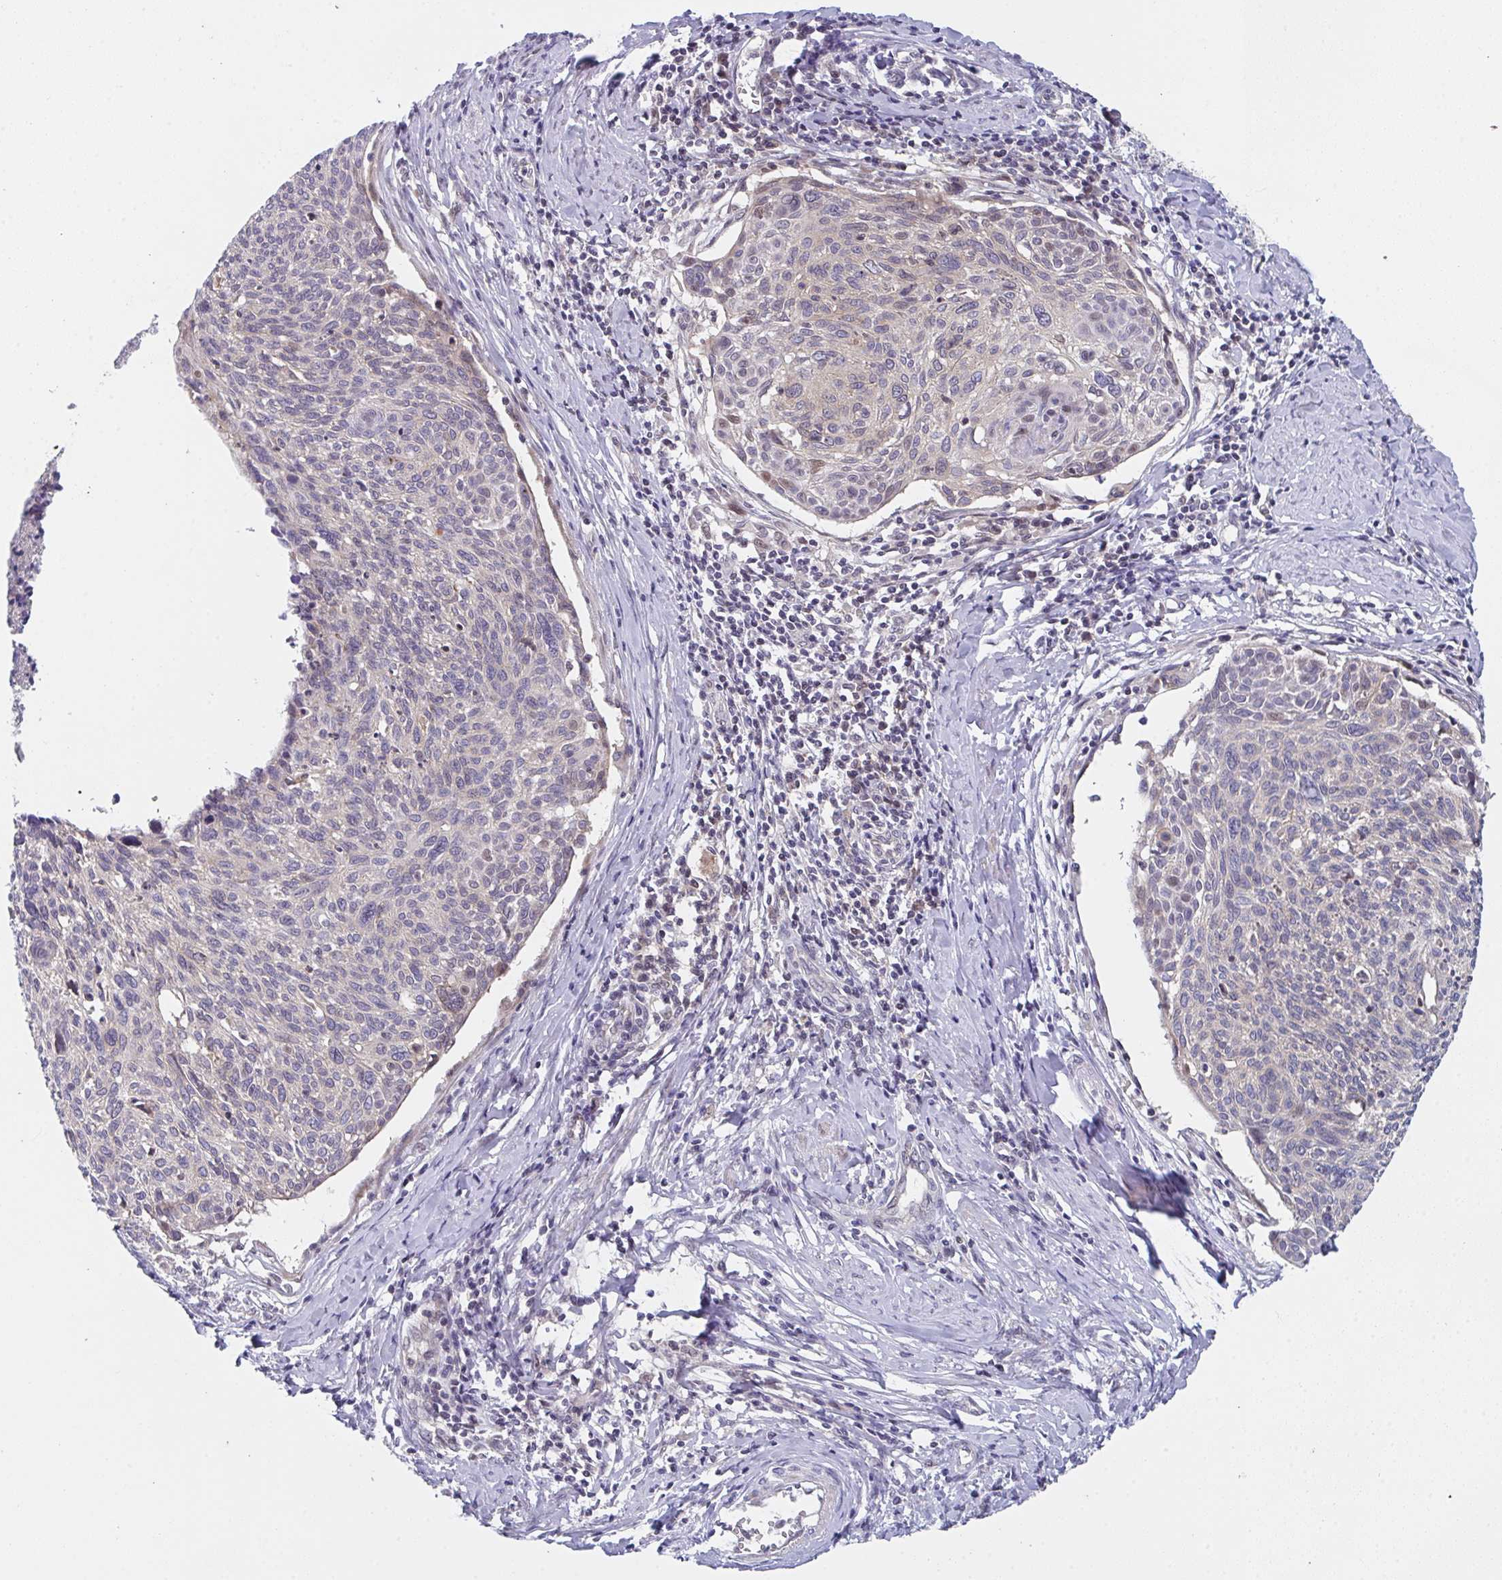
{"staining": {"intensity": "weak", "quantity": "<25%", "location": "nuclear"}, "tissue": "cervical cancer", "cell_type": "Tumor cells", "image_type": "cancer", "snomed": [{"axis": "morphology", "description": "Squamous cell carcinoma, NOS"}, {"axis": "topography", "description": "Cervix"}], "caption": "Squamous cell carcinoma (cervical) was stained to show a protein in brown. There is no significant staining in tumor cells.", "gene": "RBM18", "patient": {"sex": "female", "age": 49}}